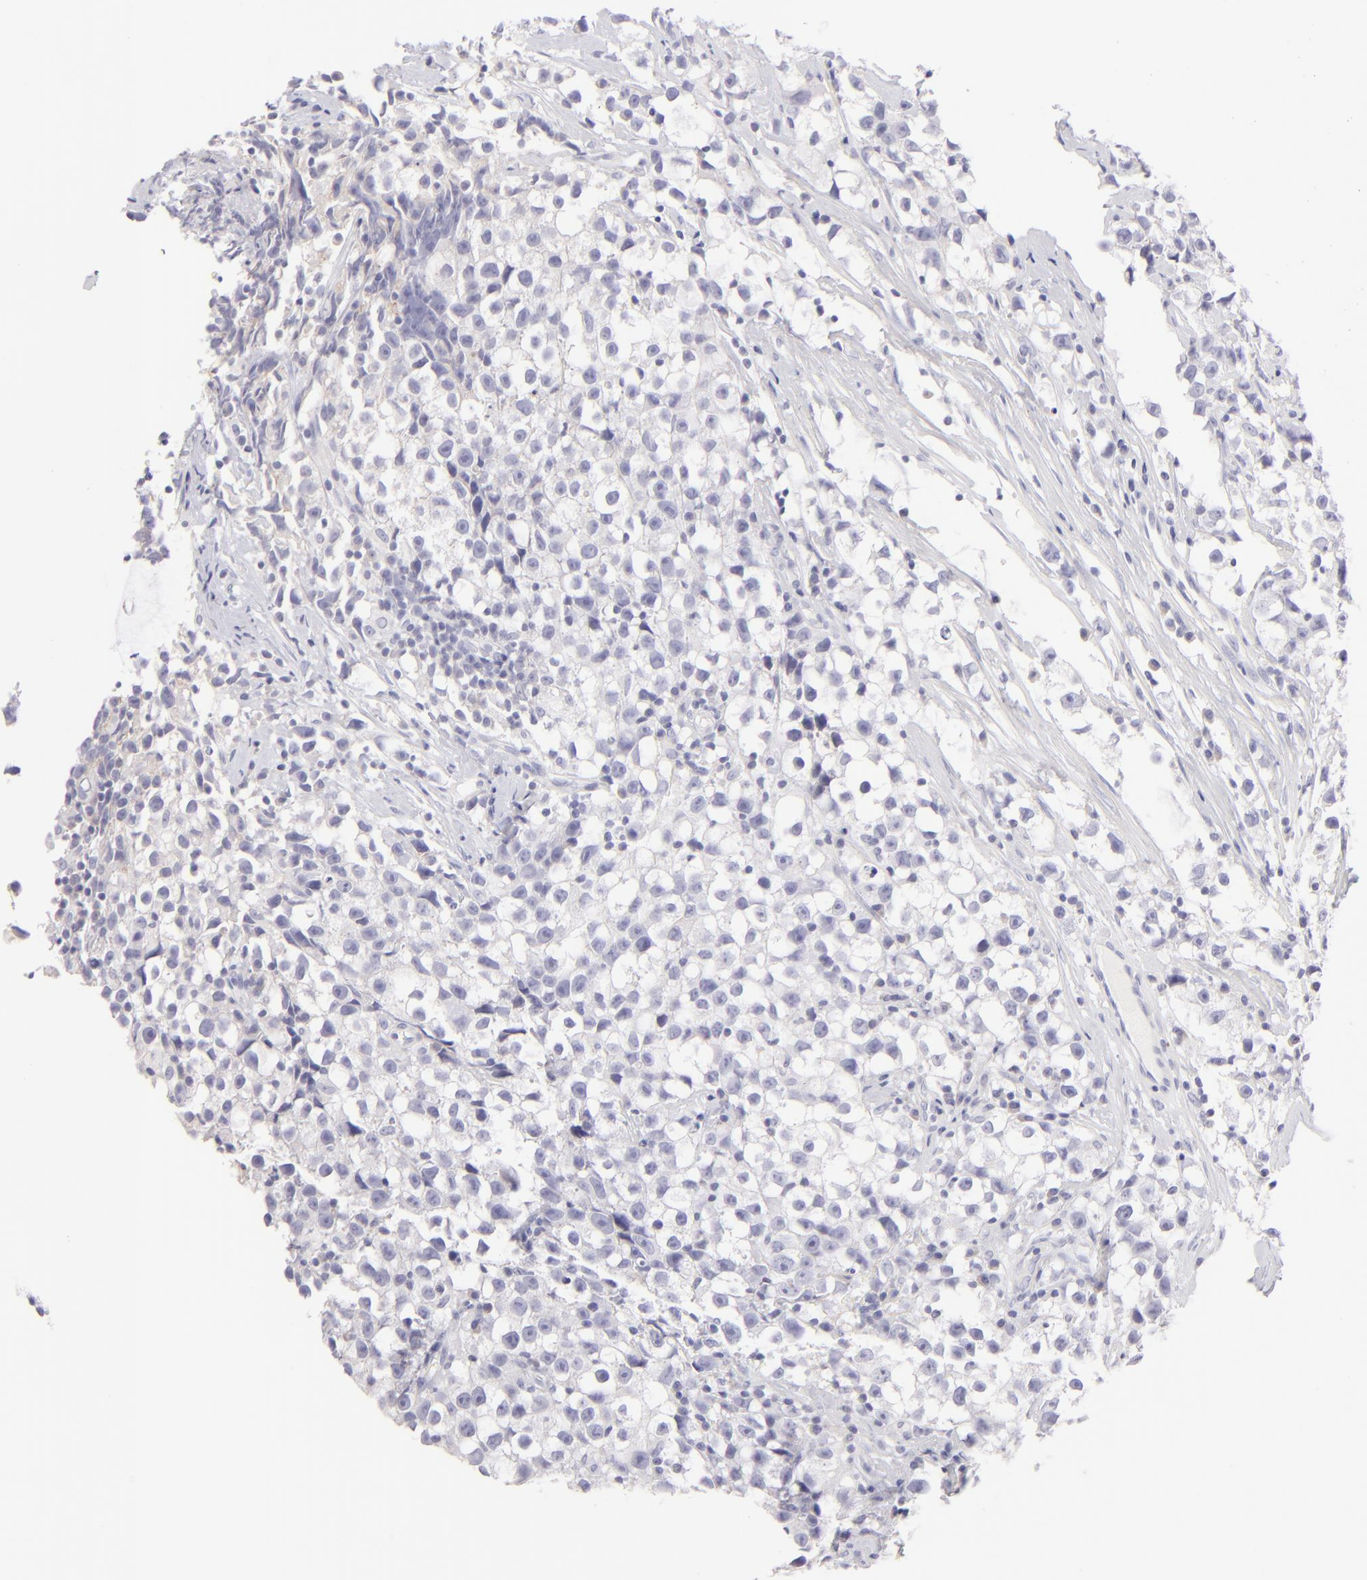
{"staining": {"intensity": "negative", "quantity": "none", "location": "none"}, "tissue": "testis cancer", "cell_type": "Tumor cells", "image_type": "cancer", "snomed": [{"axis": "morphology", "description": "Seminoma, NOS"}, {"axis": "topography", "description": "Testis"}], "caption": "Seminoma (testis) stained for a protein using IHC reveals no expression tumor cells.", "gene": "CLDN4", "patient": {"sex": "male", "age": 35}}